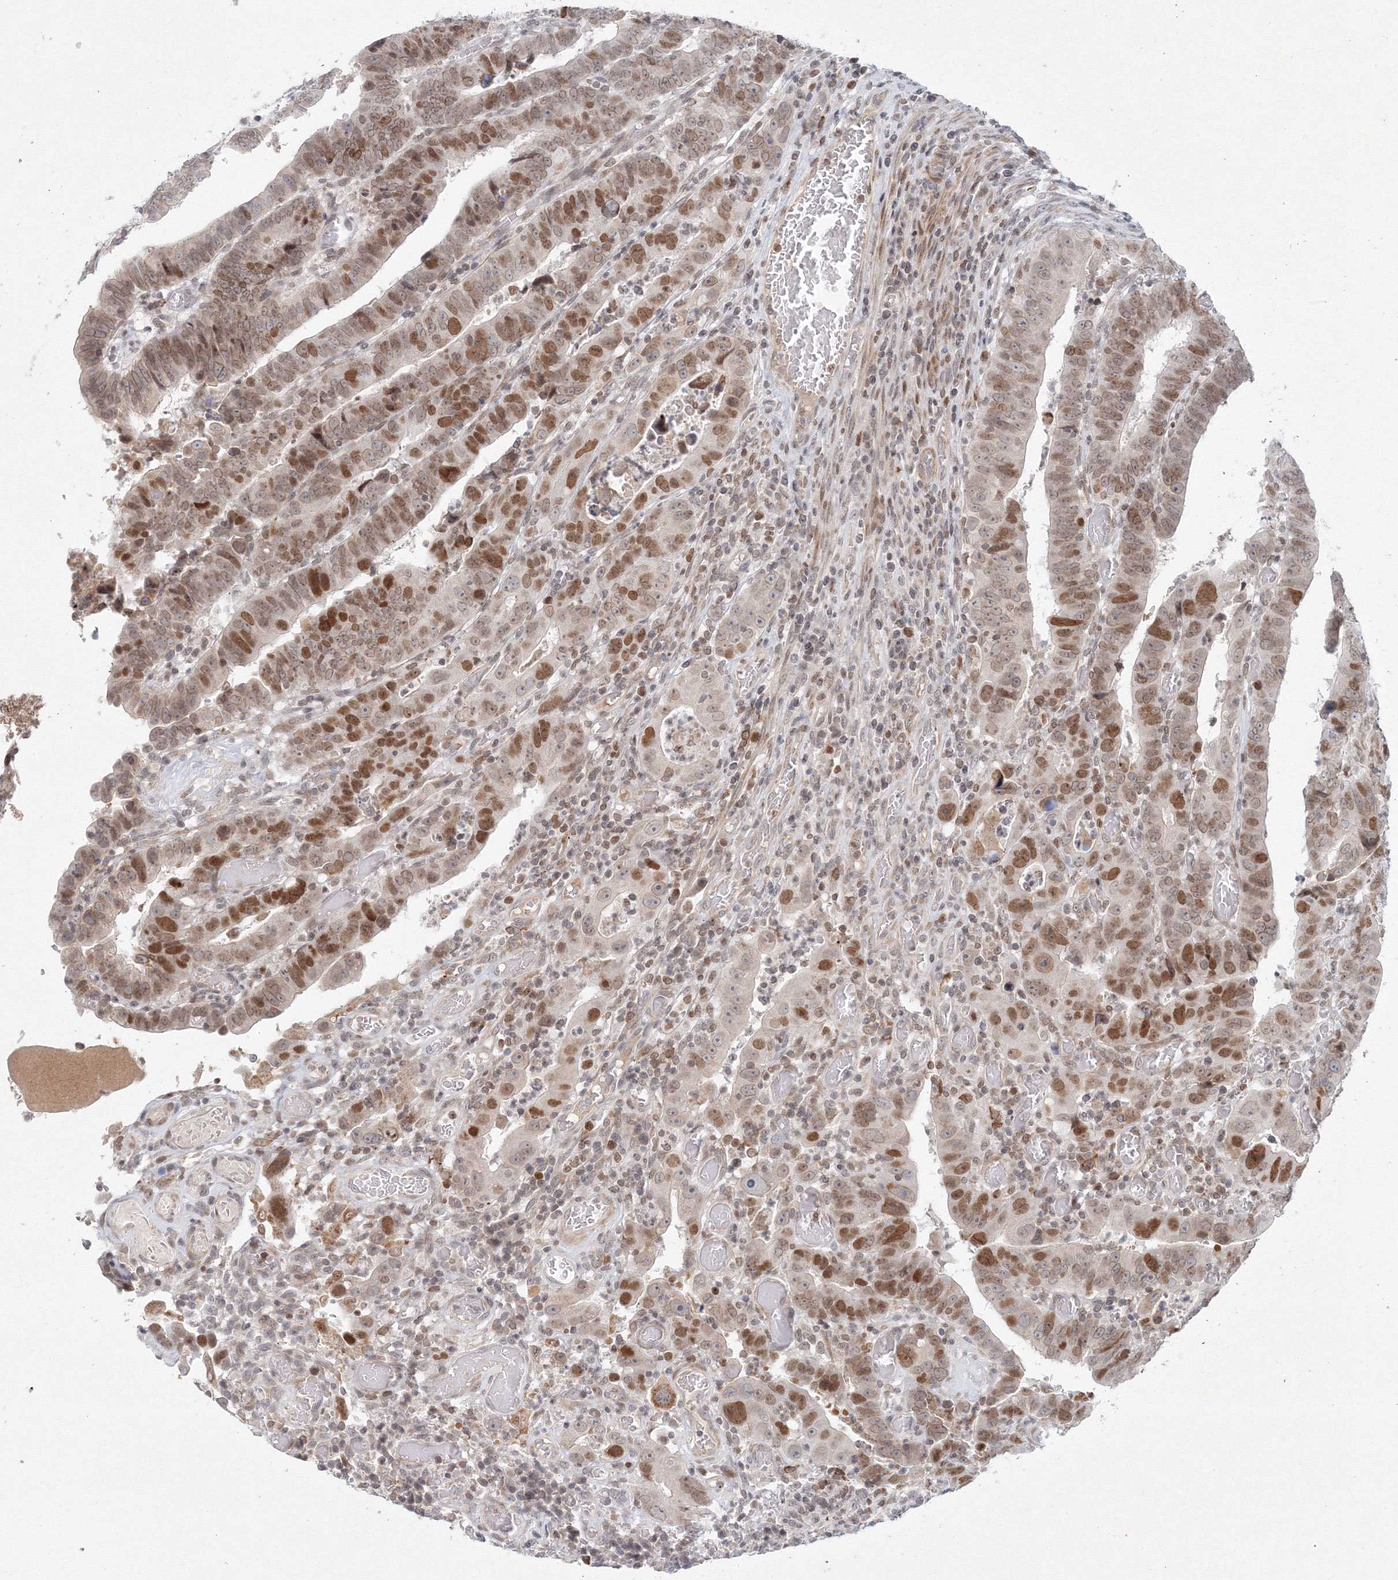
{"staining": {"intensity": "moderate", "quantity": "25%-75%", "location": "nuclear"}, "tissue": "colorectal cancer", "cell_type": "Tumor cells", "image_type": "cancer", "snomed": [{"axis": "morphology", "description": "Normal tissue, NOS"}, {"axis": "morphology", "description": "Adenocarcinoma, NOS"}, {"axis": "topography", "description": "Rectum"}], "caption": "Colorectal adenocarcinoma stained with a brown dye displays moderate nuclear positive expression in about 25%-75% of tumor cells.", "gene": "KIF4A", "patient": {"sex": "female", "age": 65}}